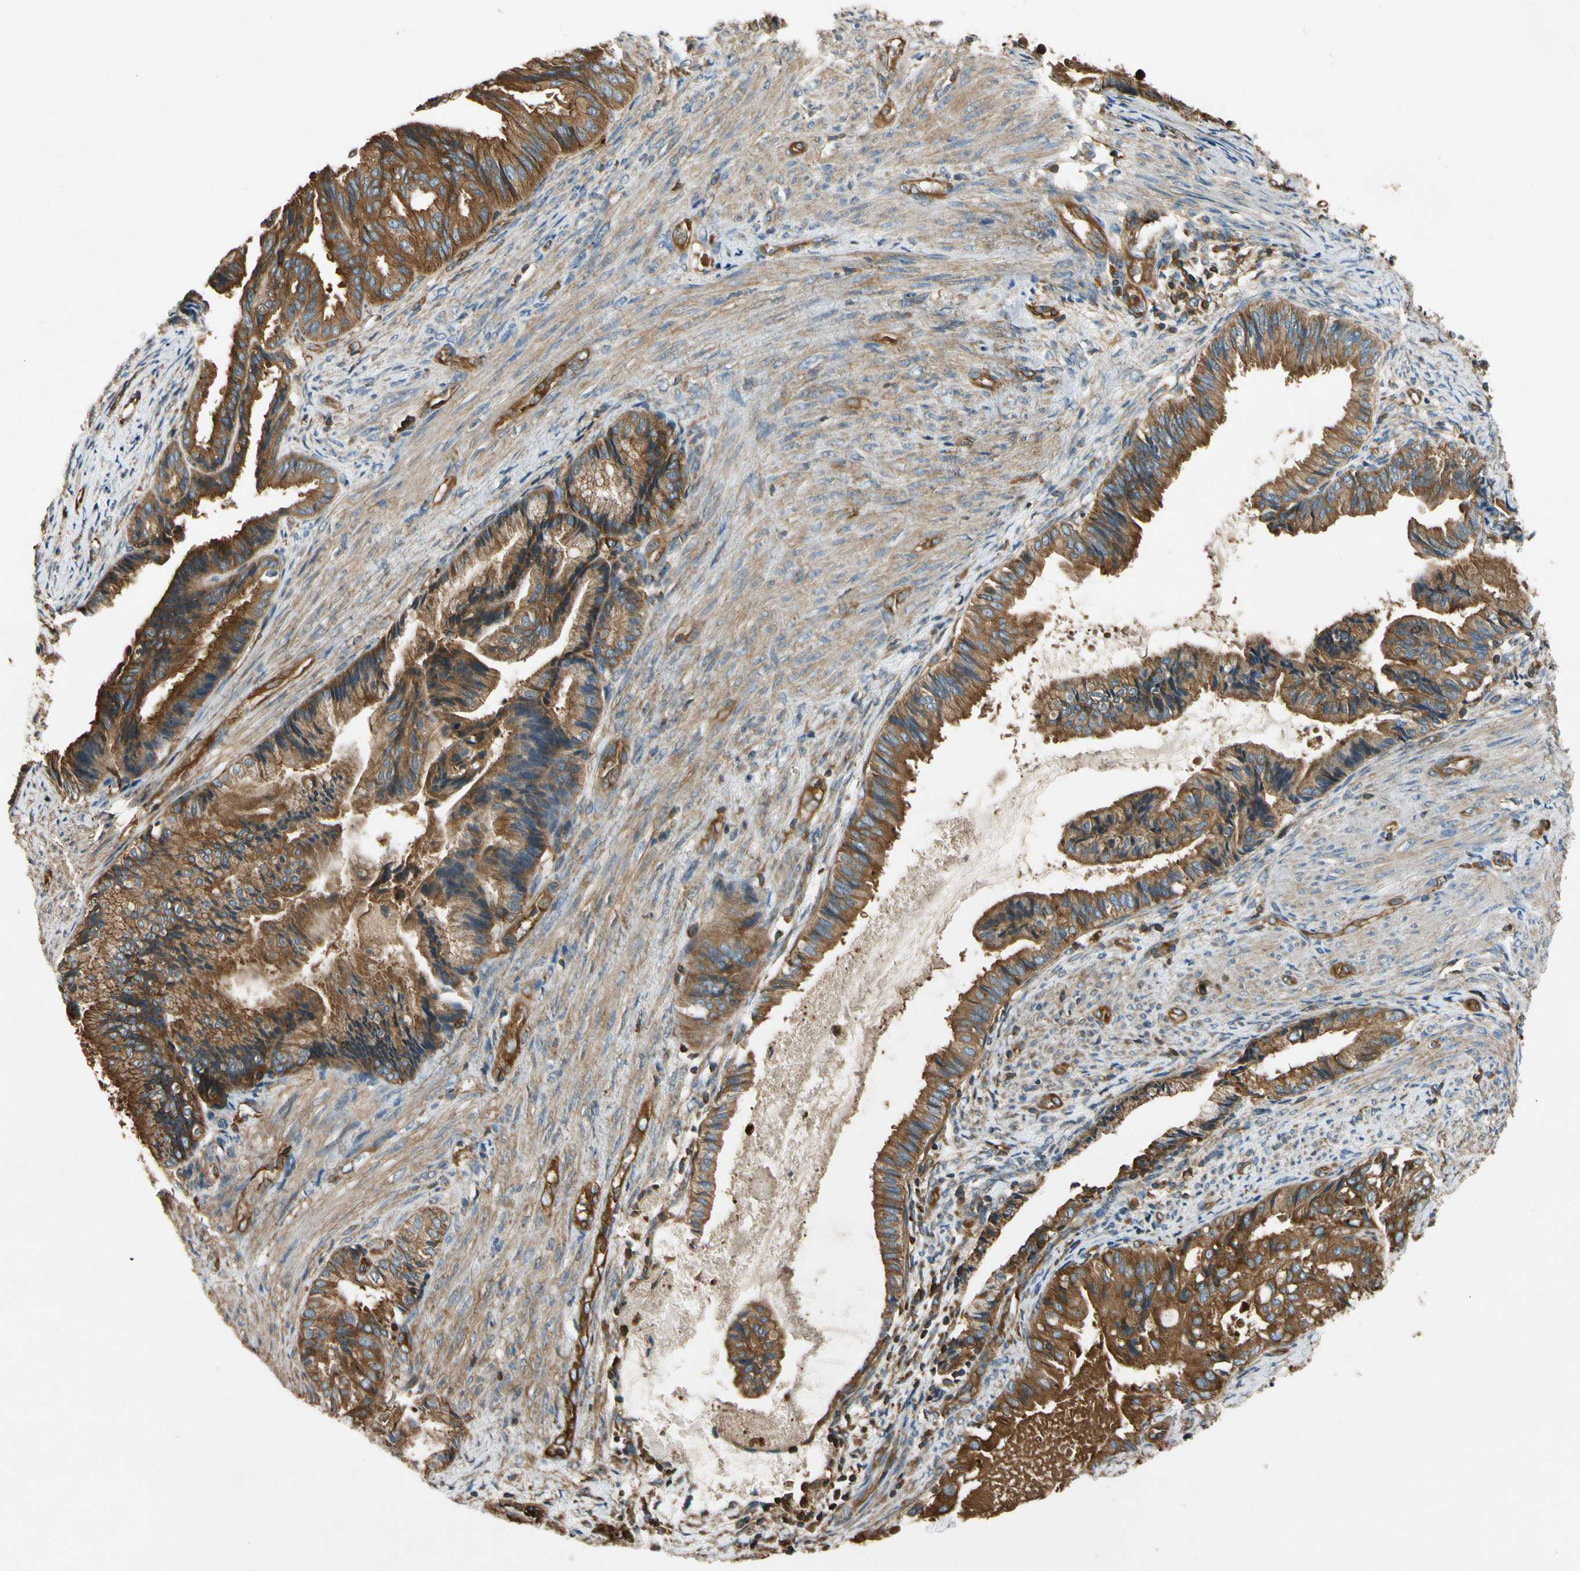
{"staining": {"intensity": "moderate", "quantity": ">75%", "location": "cytoplasmic/membranous"}, "tissue": "endometrial cancer", "cell_type": "Tumor cells", "image_type": "cancer", "snomed": [{"axis": "morphology", "description": "Adenocarcinoma, NOS"}, {"axis": "topography", "description": "Endometrium"}], "caption": "Moderate cytoplasmic/membranous expression for a protein is seen in about >75% of tumor cells of endometrial cancer (adenocarcinoma) using immunohistochemistry (IHC).", "gene": "TCP11L1", "patient": {"sex": "female", "age": 86}}